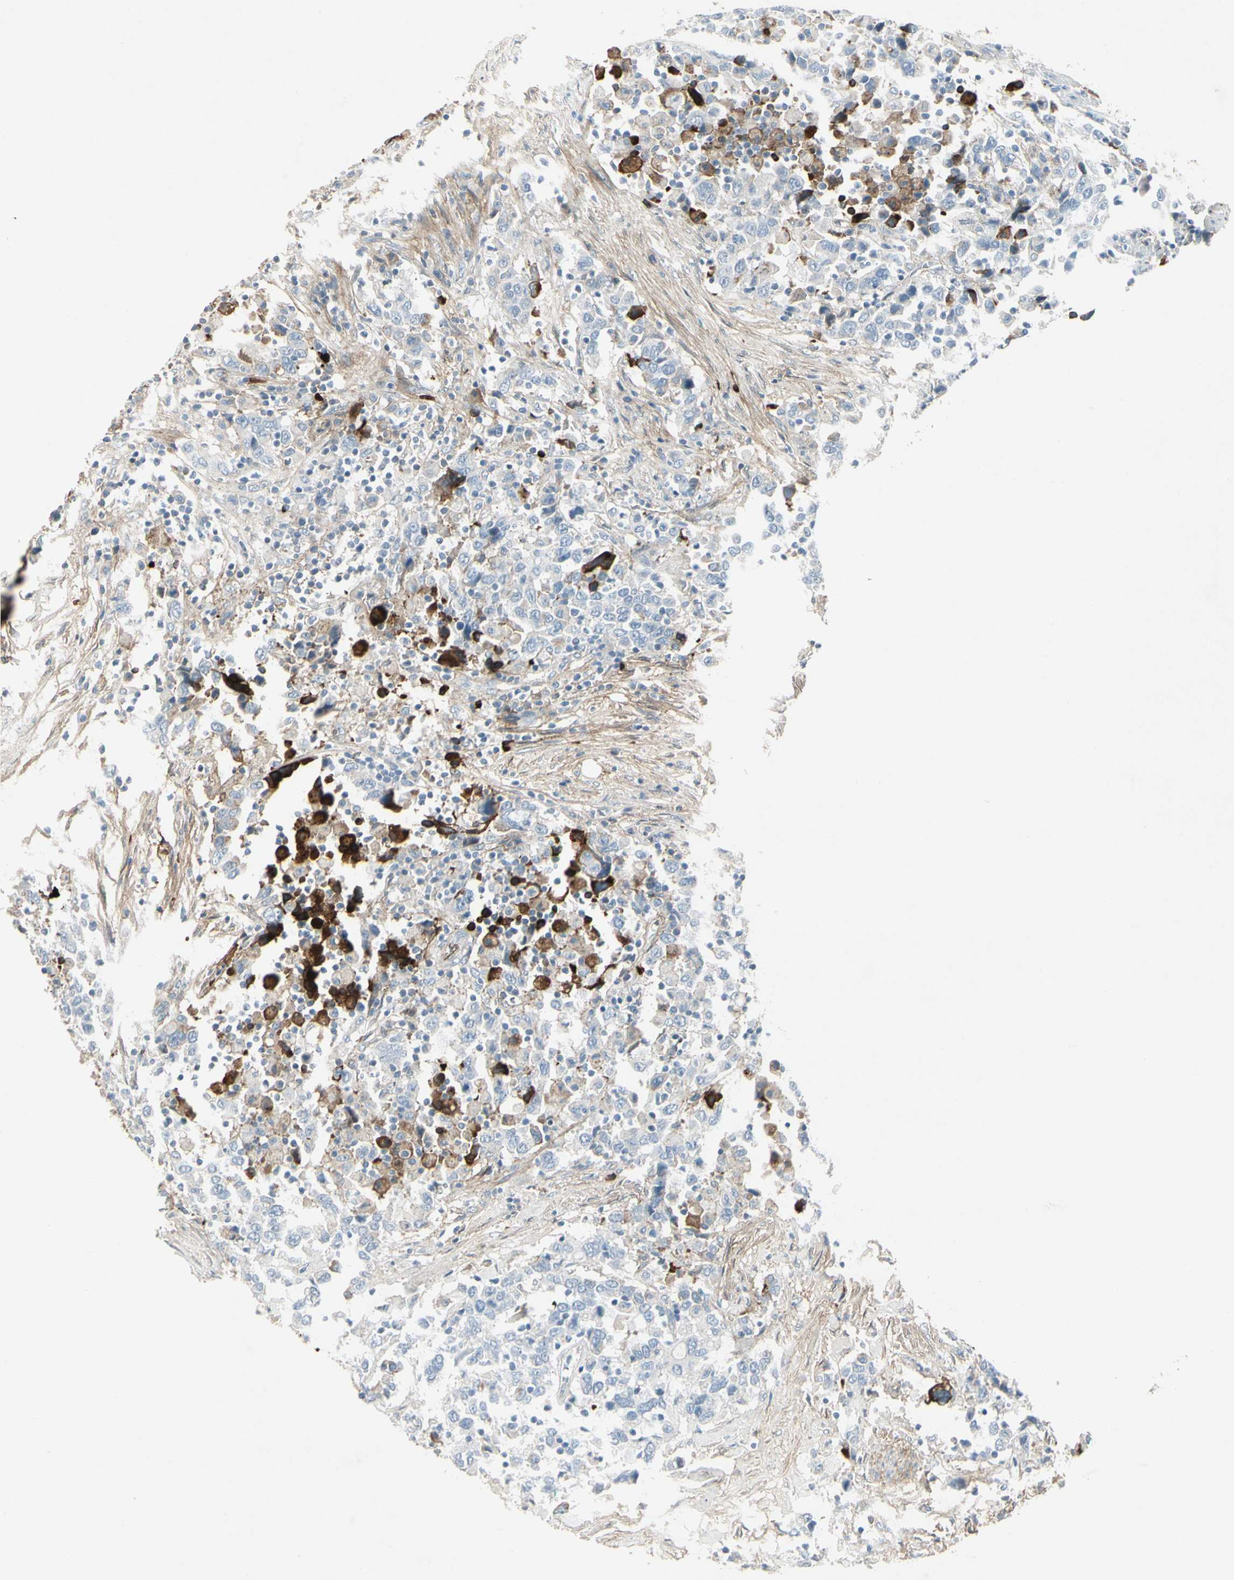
{"staining": {"intensity": "negative", "quantity": "none", "location": "none"}, "tissue": "urothelial cancer", "cell_type": "Tumor cells", "image_type": "cancer", "snomed": [{"axis": "morphology", "description": "Urothelial carcinoma, High grade"}, {"axis": "topography", "description": "Urinary bladder"}], "caption": "A high-resolution image shows immunohistochemistry (IHC) staining of urothelial cancer, which displays no significant positivity in tumor cells.", "gene": "IGHM", "patient": {"sex": "male", "age": 61}}